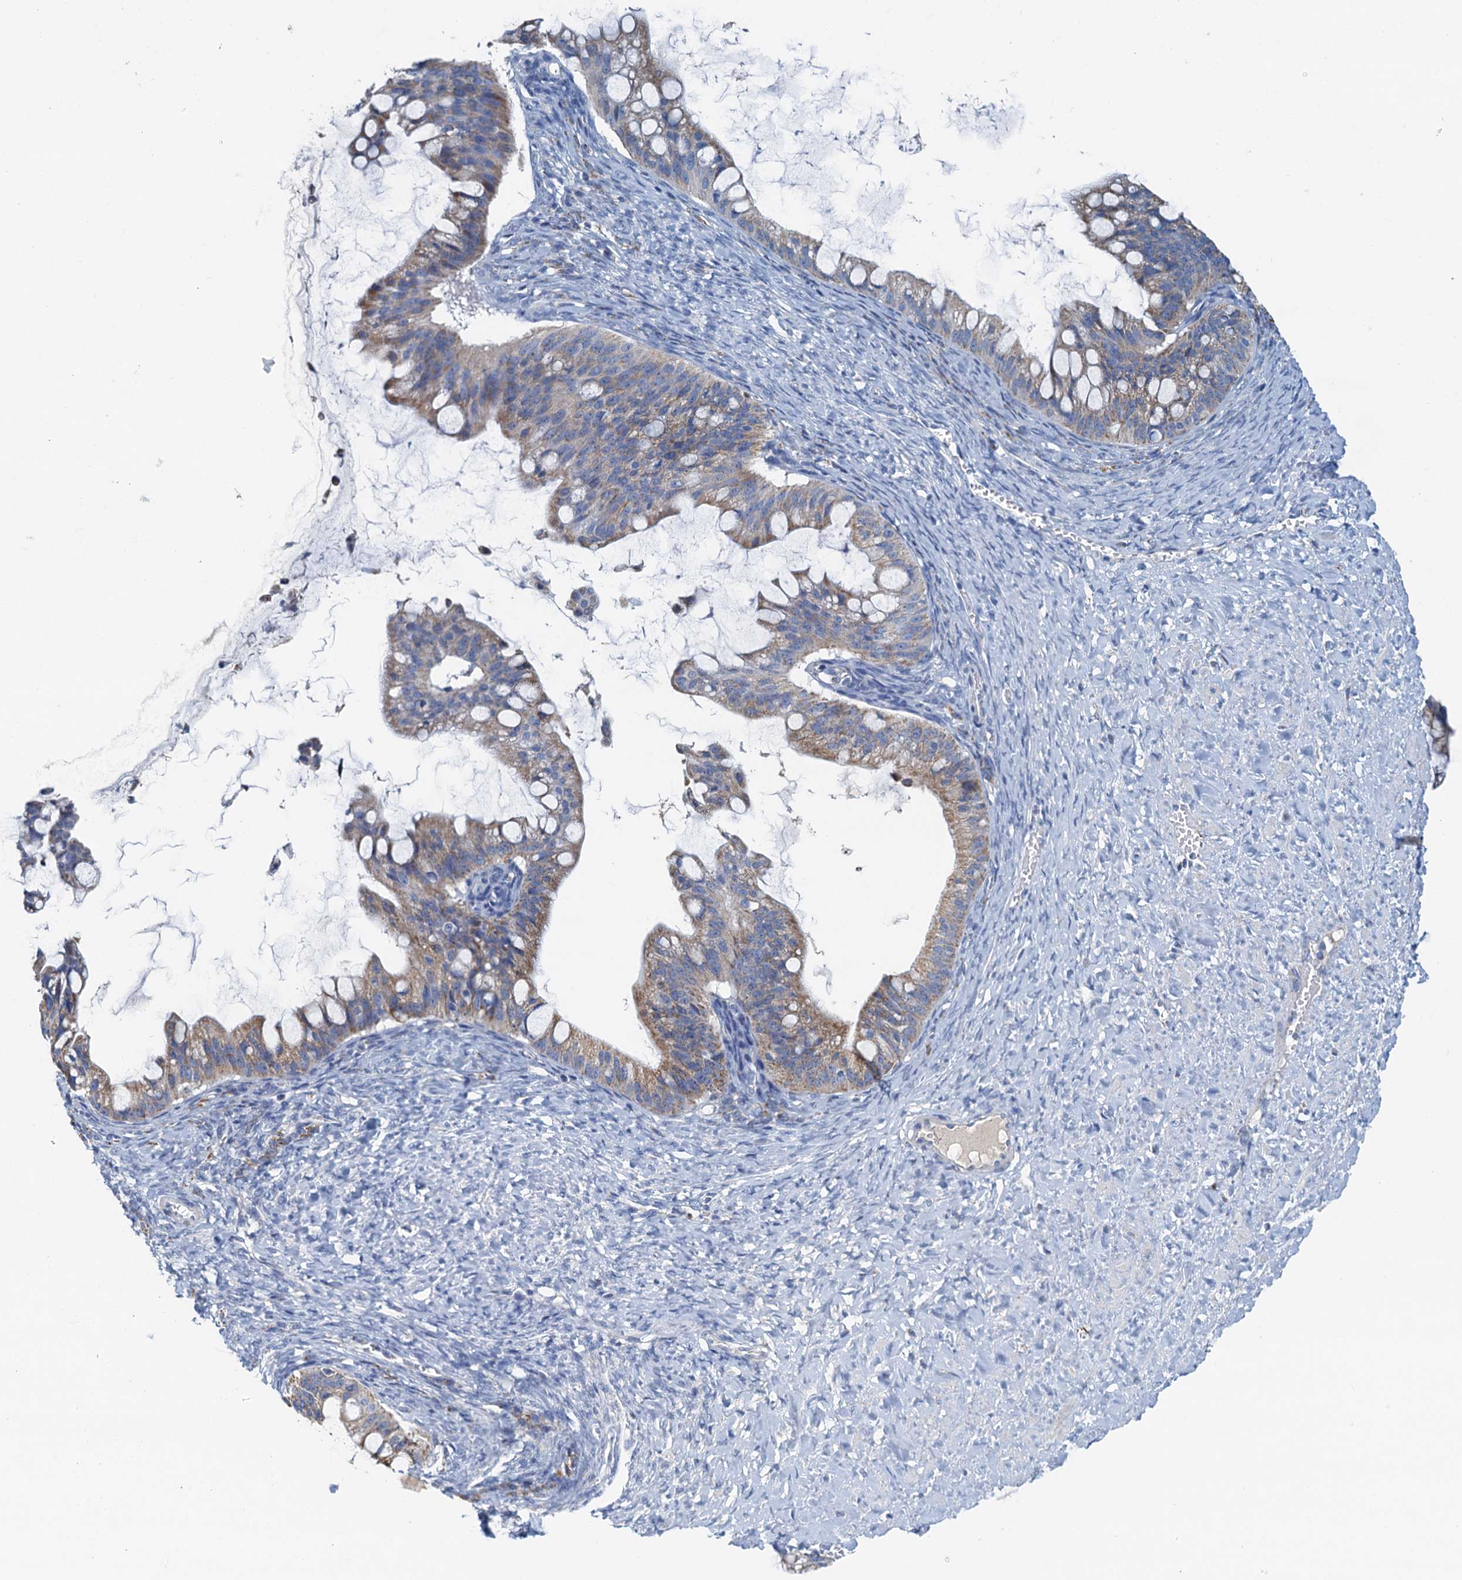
{"staining": {"intensity": "weak", "quantity": ">75%", "location": "cytoplasmic/membranous"}, "tissue": "ovarian cancer", "cell_type": "Tumor cells", "image_type": "cancer", "snomed": [{"axis": "morphology", "description": "Cystadenocarcinoma, mucinous, NOS"}, {"axis": "topography", "description": "Ovary"}], "caption": "A brown stain highlights weak cytoplasmic/membranous expression of a protein in ovarian cancer (mucinous cystadenocarcinoma) tumor cells. The staining is performed using DAB (3,3'-diaminobenzidine) brown chromogen to label protein expression. The nuclei are counter-stained blue using hematoxylin.", "gene": "POC1A", "patient": {"sex": "female", "age": 73}}